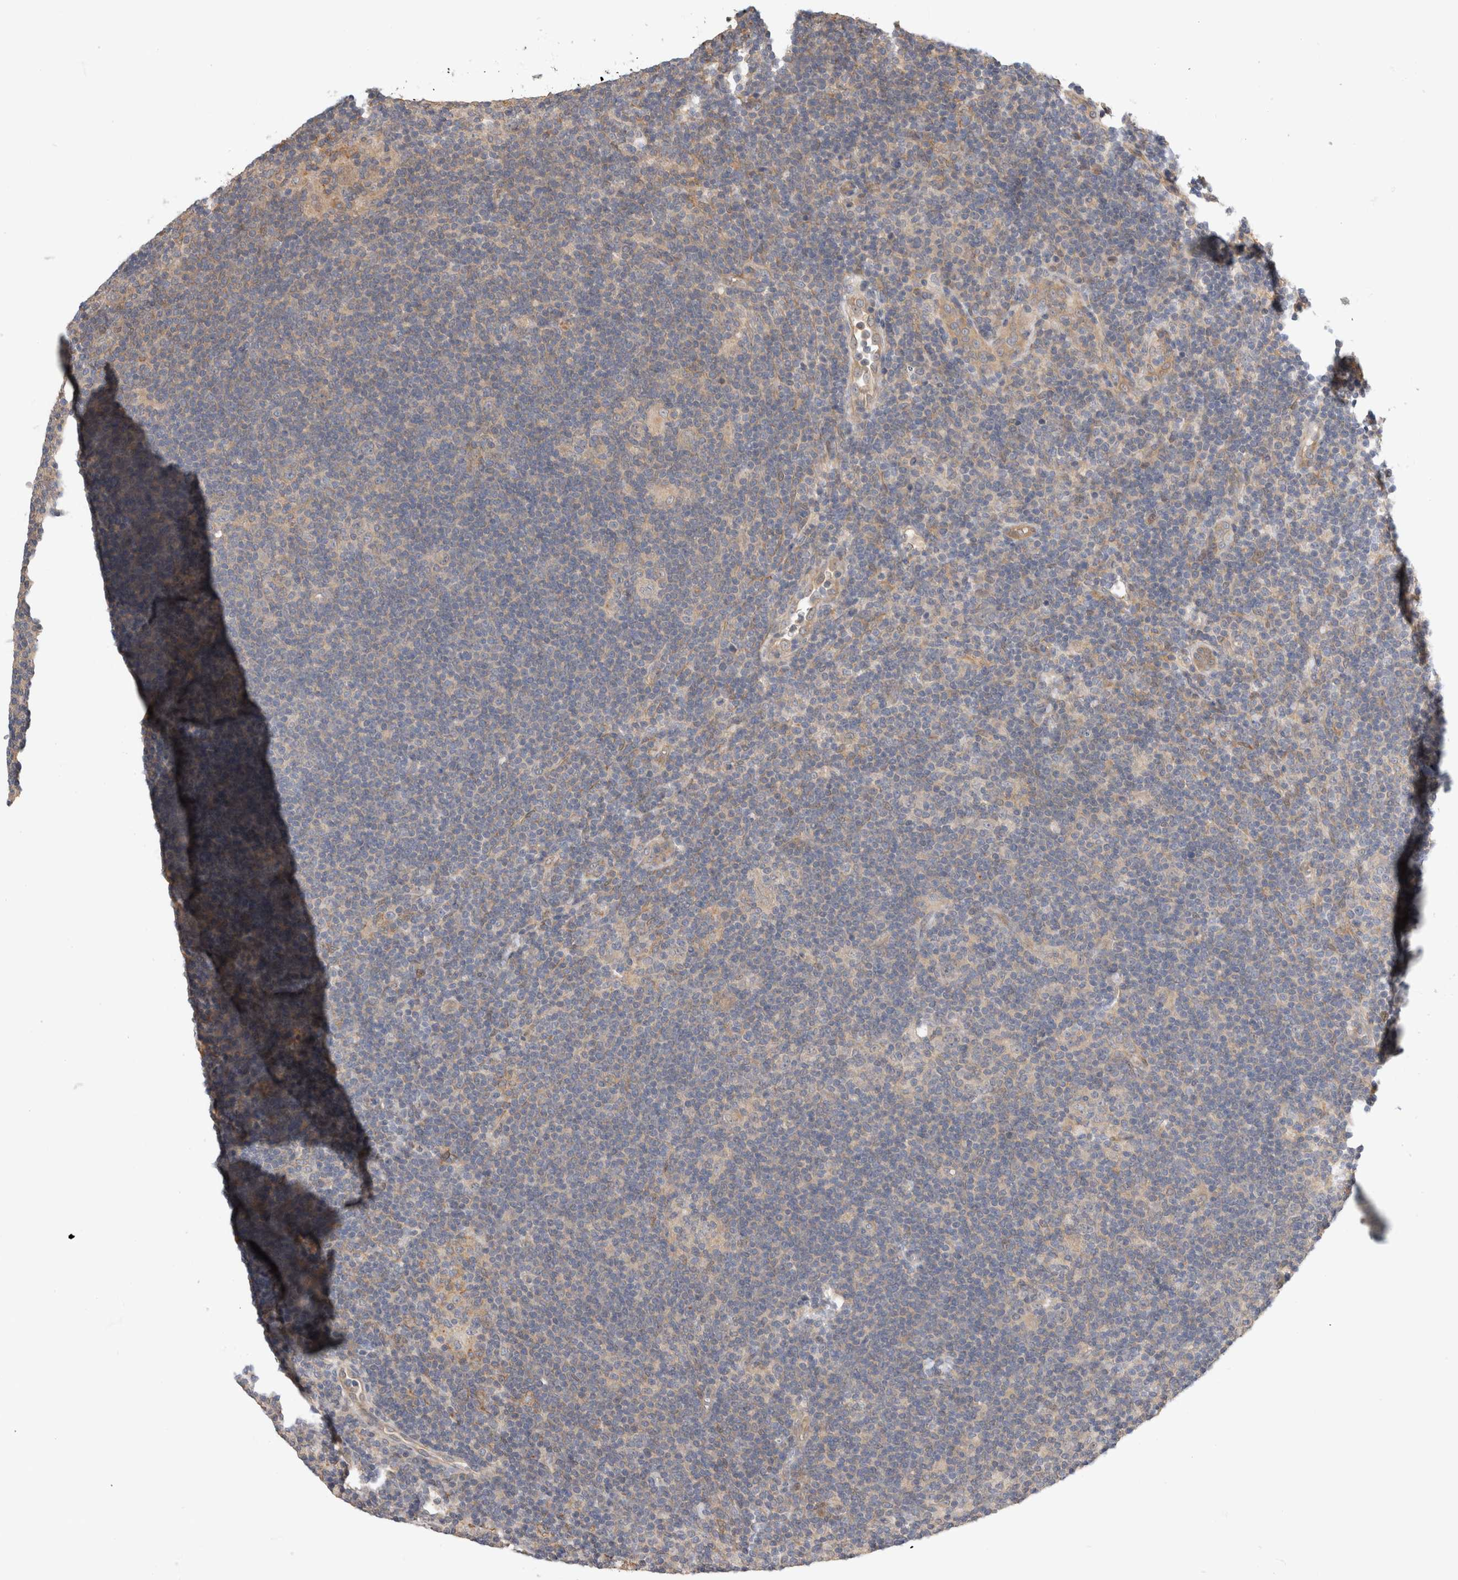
{"staining": {"intensity": "negative", "quantity": "none", "location": "none"}, "tissue": "lymphoma", "cell_type": "Tumor cells", "image_type": "cancer", "snomed": [{"axis": "morphology", "description": "Hodgkin's disease, NOS"}, {"axis": "topography", "description": "Lymph node"}], "caption": "Micrograph shows no significant protein staining in tumor cells of Hodgkin's disease.", "gene": "PGM1", "patient": {"sex": "female", "age": 57}}